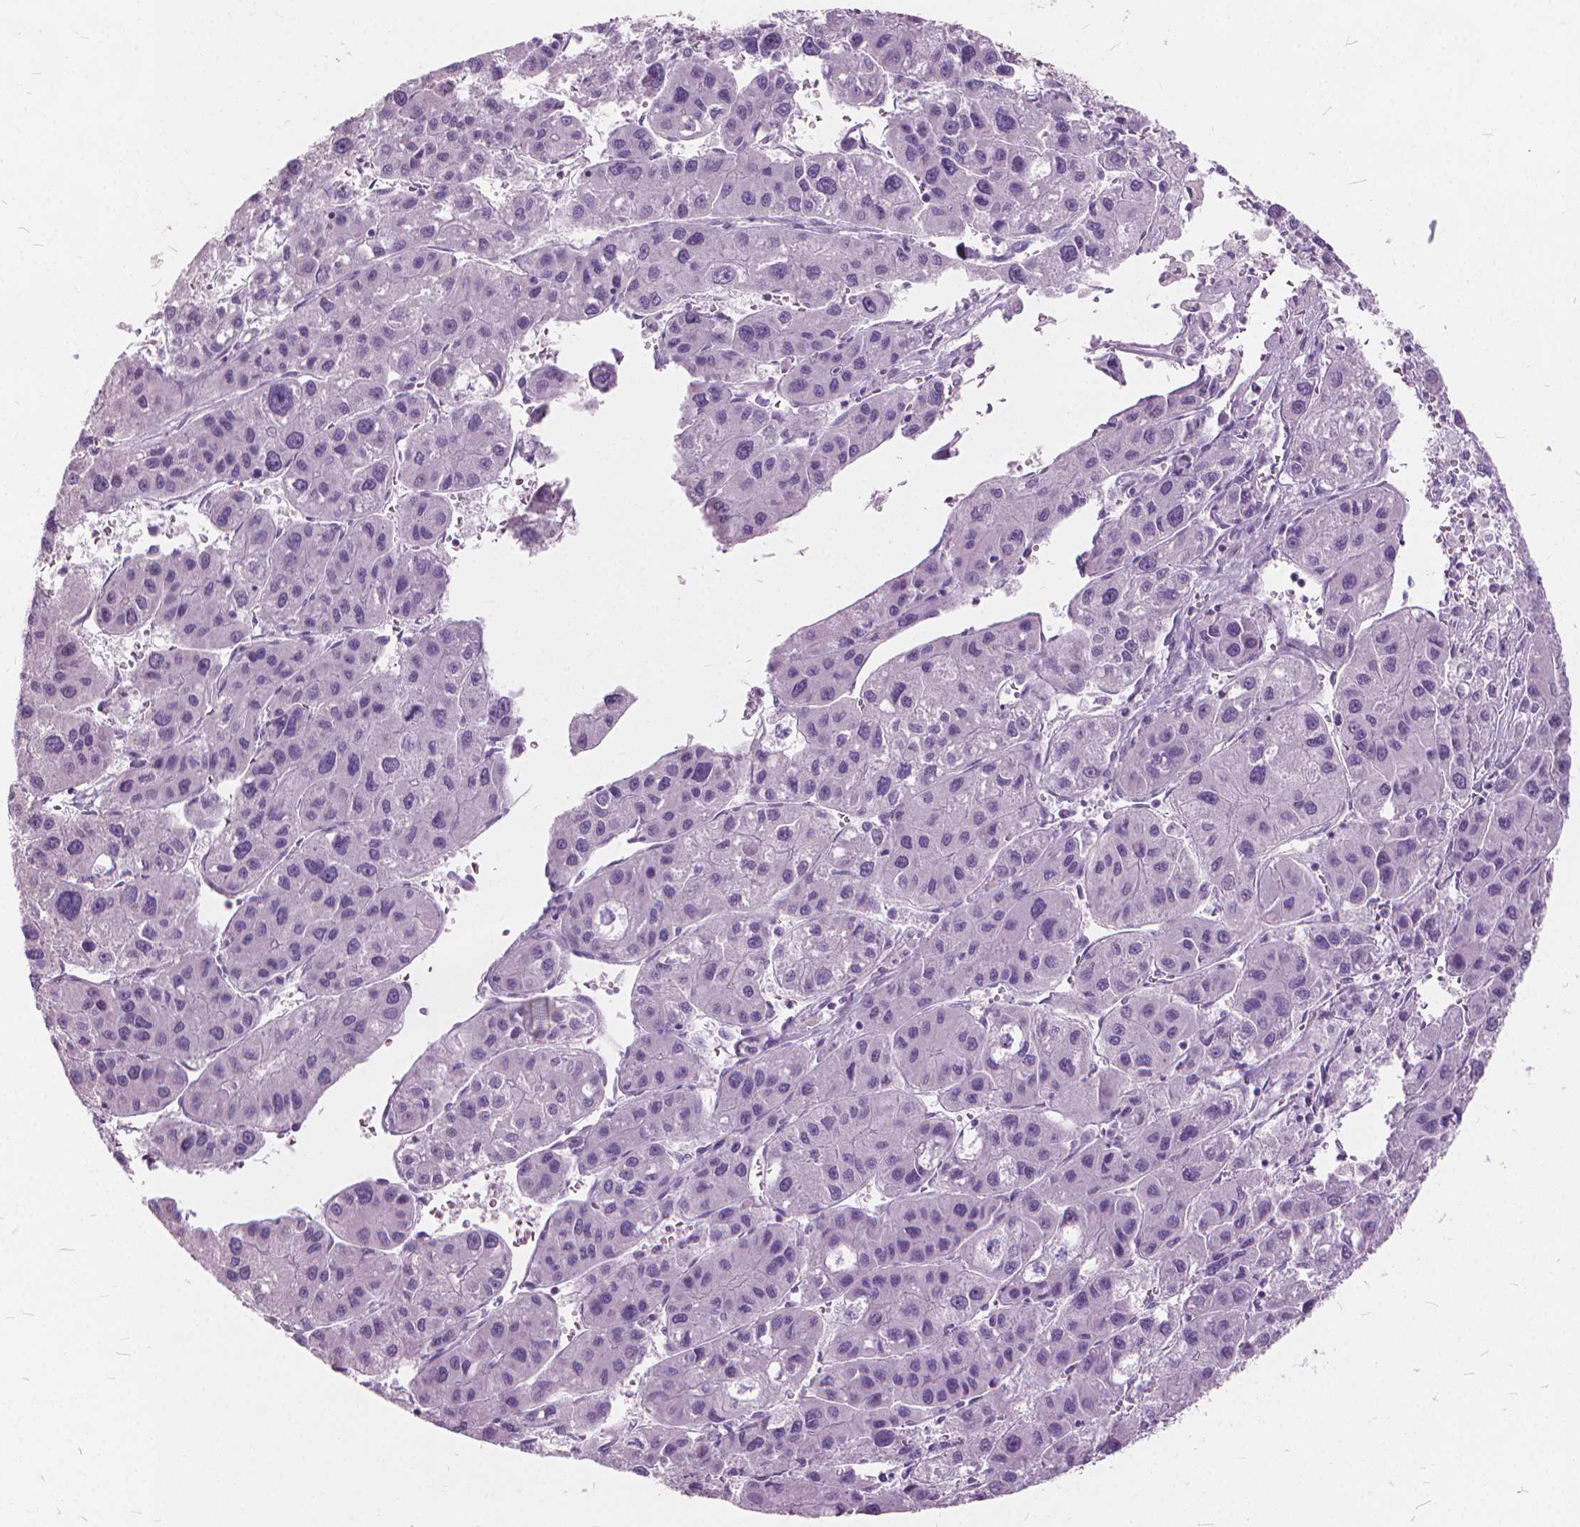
{"staining": {"intensity": "negative", "quantity": "none", "location": "none"}, "tissue": "liver cancer", "cell_type": "Tumor cells", "image_type": "cancer", "snomed": [{"axis": "morphology", "description": "Carcinoma, Hepatocellular, NOS"}, {"axis": "topography", "description": "Liver"}], "caption": "Immunohistochemistry histopathology image of human liver hepatocellular carcinoma stained for a protein (brown), which exhibits no staining in tumor cells. The staining was performed using DAB (3,3'-diaminobenzidine) to visualize the protein expression in brown, while the nuclei were stained in blue with hematoxylin (Magnification: 20x).", "gene": "DNM1", "patient": {"sex": "male", "age": 73}}